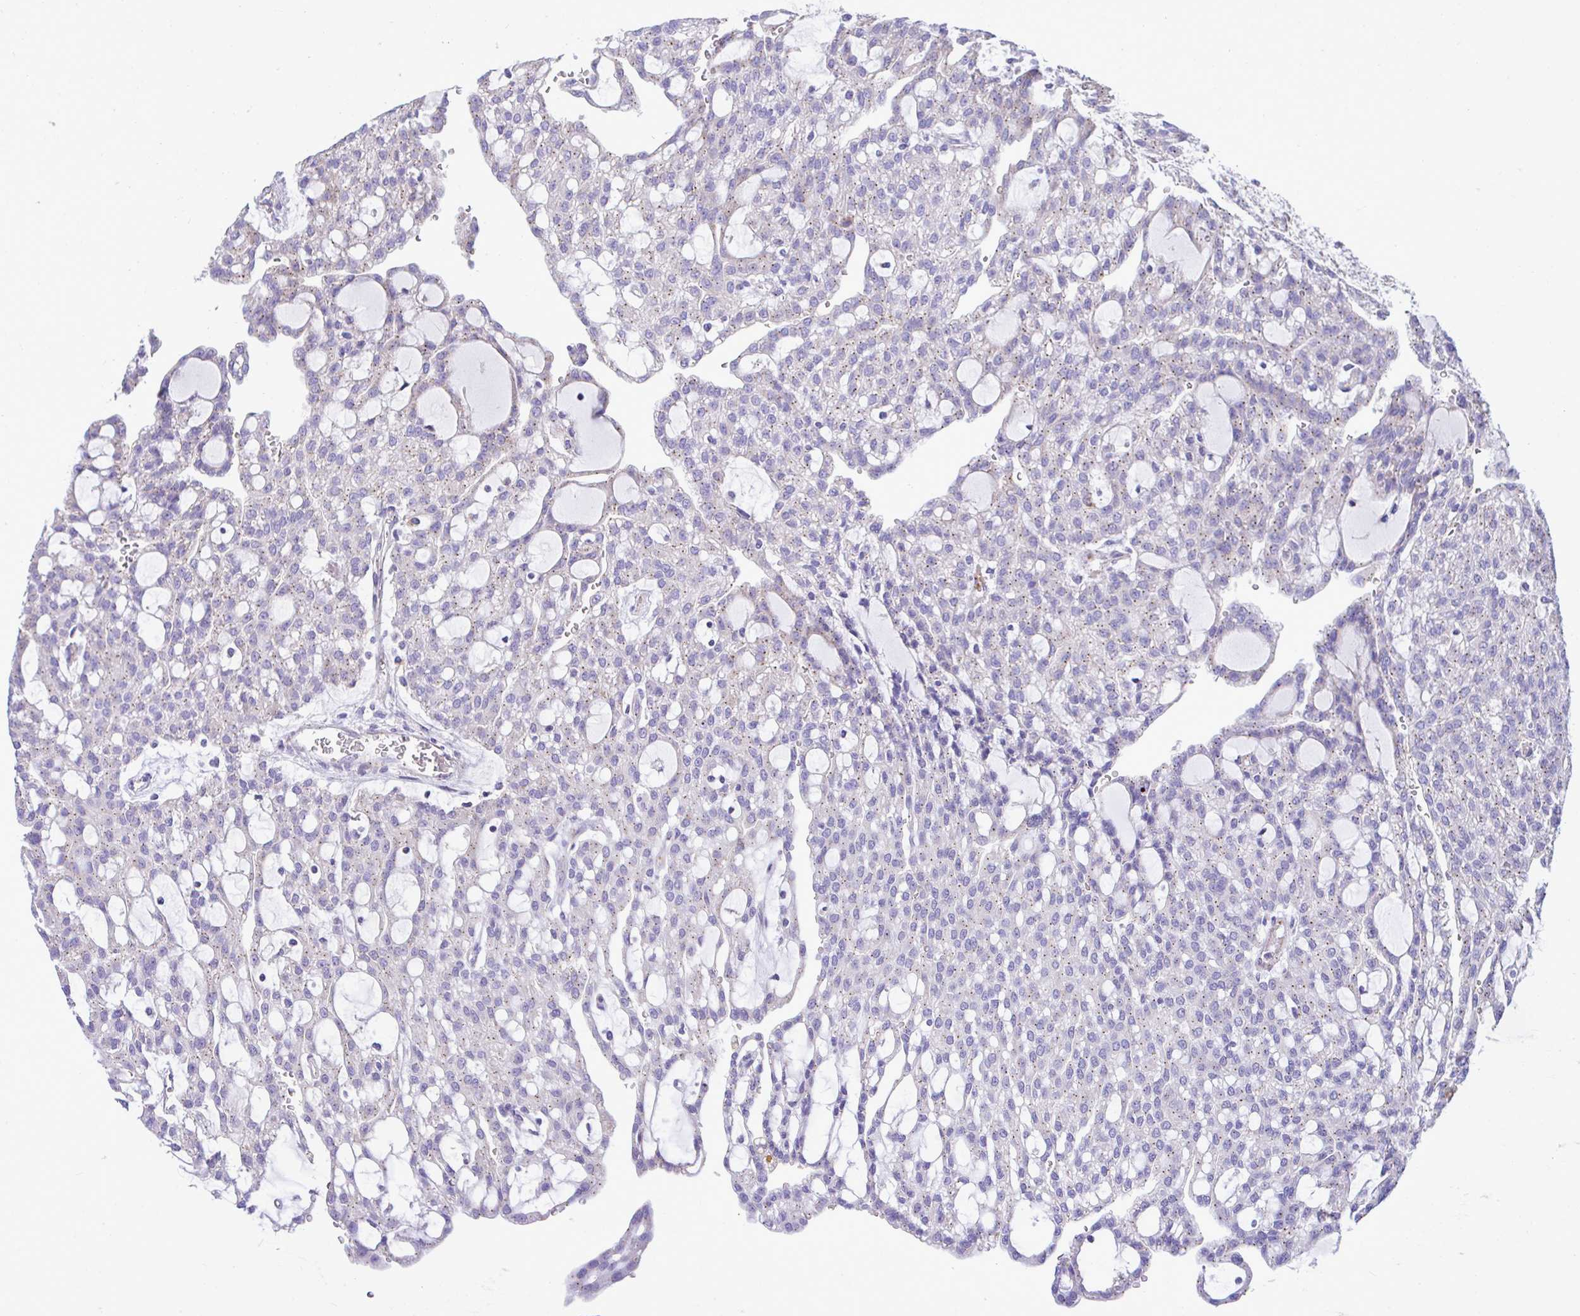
{"staining": {"intensity": "moderate", "quantity": "<25%", "location": "cytoplasmic/membranous"}, "tissue": "renal cancer", "cell_type": "Tumor cells", "image_type": "cancer", "snomed": [{"axis": "morphology", "description": "Adenocarcinoma, NOS"}, {"axis": "topography", "description": "Kidney"}], "caption": "The micrograph shows staining of adenocarcinoma (renal), revealing moderate cytoplasmic/membranous protein staining (brown color) within tumor cells. The staining is performed using DAB (3,3'-diaminobenzidine) brown chromogen to label protein expression. The nuclei are counter-stained blue using hematoxylin.", "gene": "MRPS16", "patient": {"sex": "male", "age": 63}}